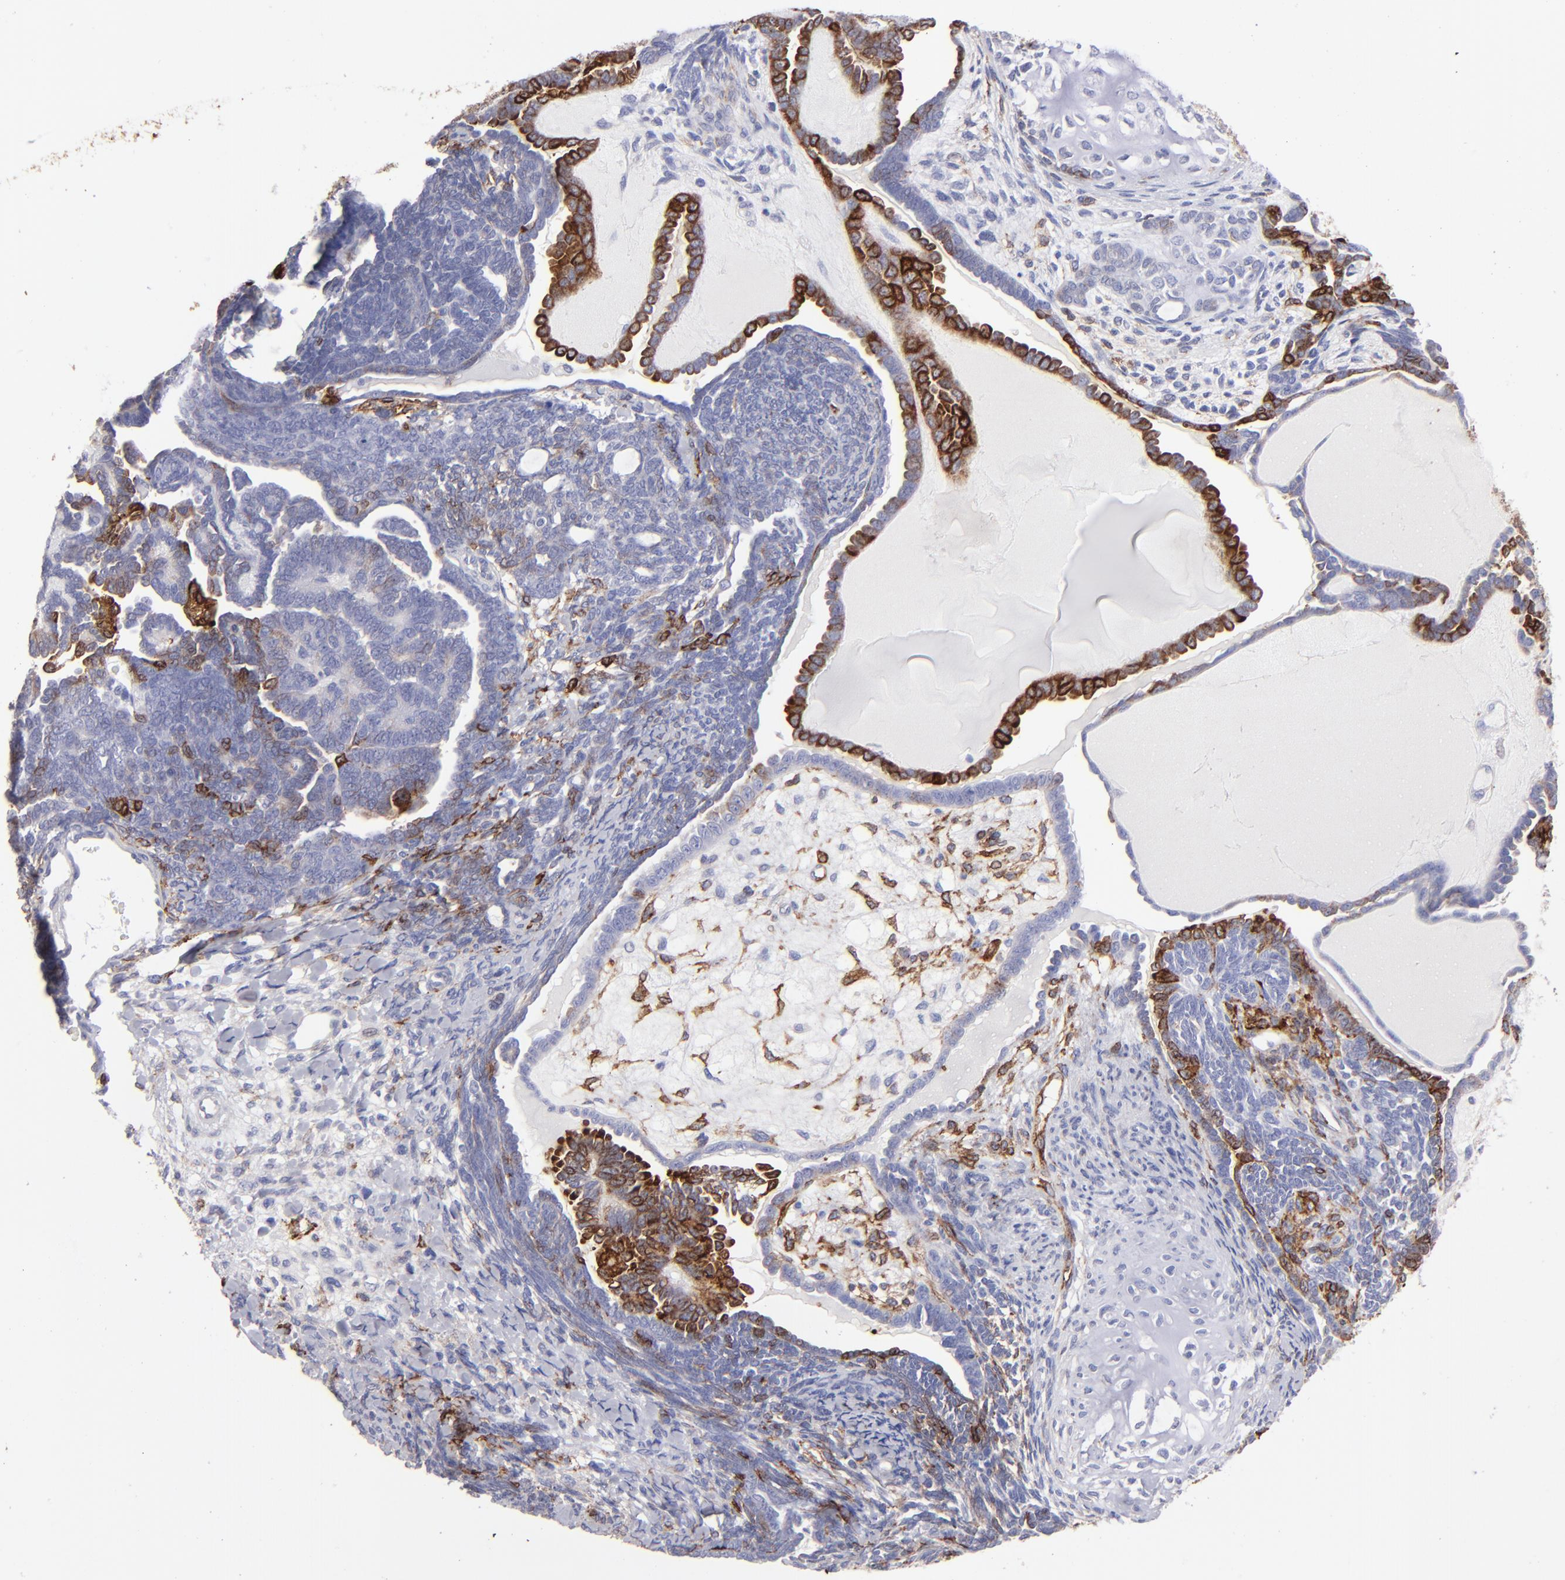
{"staining": {"intensity": "strong", "quantity": "<25%", "location": "cytoplasmic/membranous"}, "tissue": "endometrial cancer", "cell_type": "Tumor cells", "image_type": "cancer", "snomed": [{"axis": "morphology", "description": "Neoplasm, malignant, NOS"}, {"axis": "topography", "description": "Endometrium"}], "caption": "Immunohistochemistry image of malignant neoplasm (endometrial) stained for a protein (brown), which demonstrates medium levels of strong cytoplasmic/membranous expression in about <25% of tumor cells.", "gene": "AHNAK2", "patient": {"sex": "female", "age": 74}}